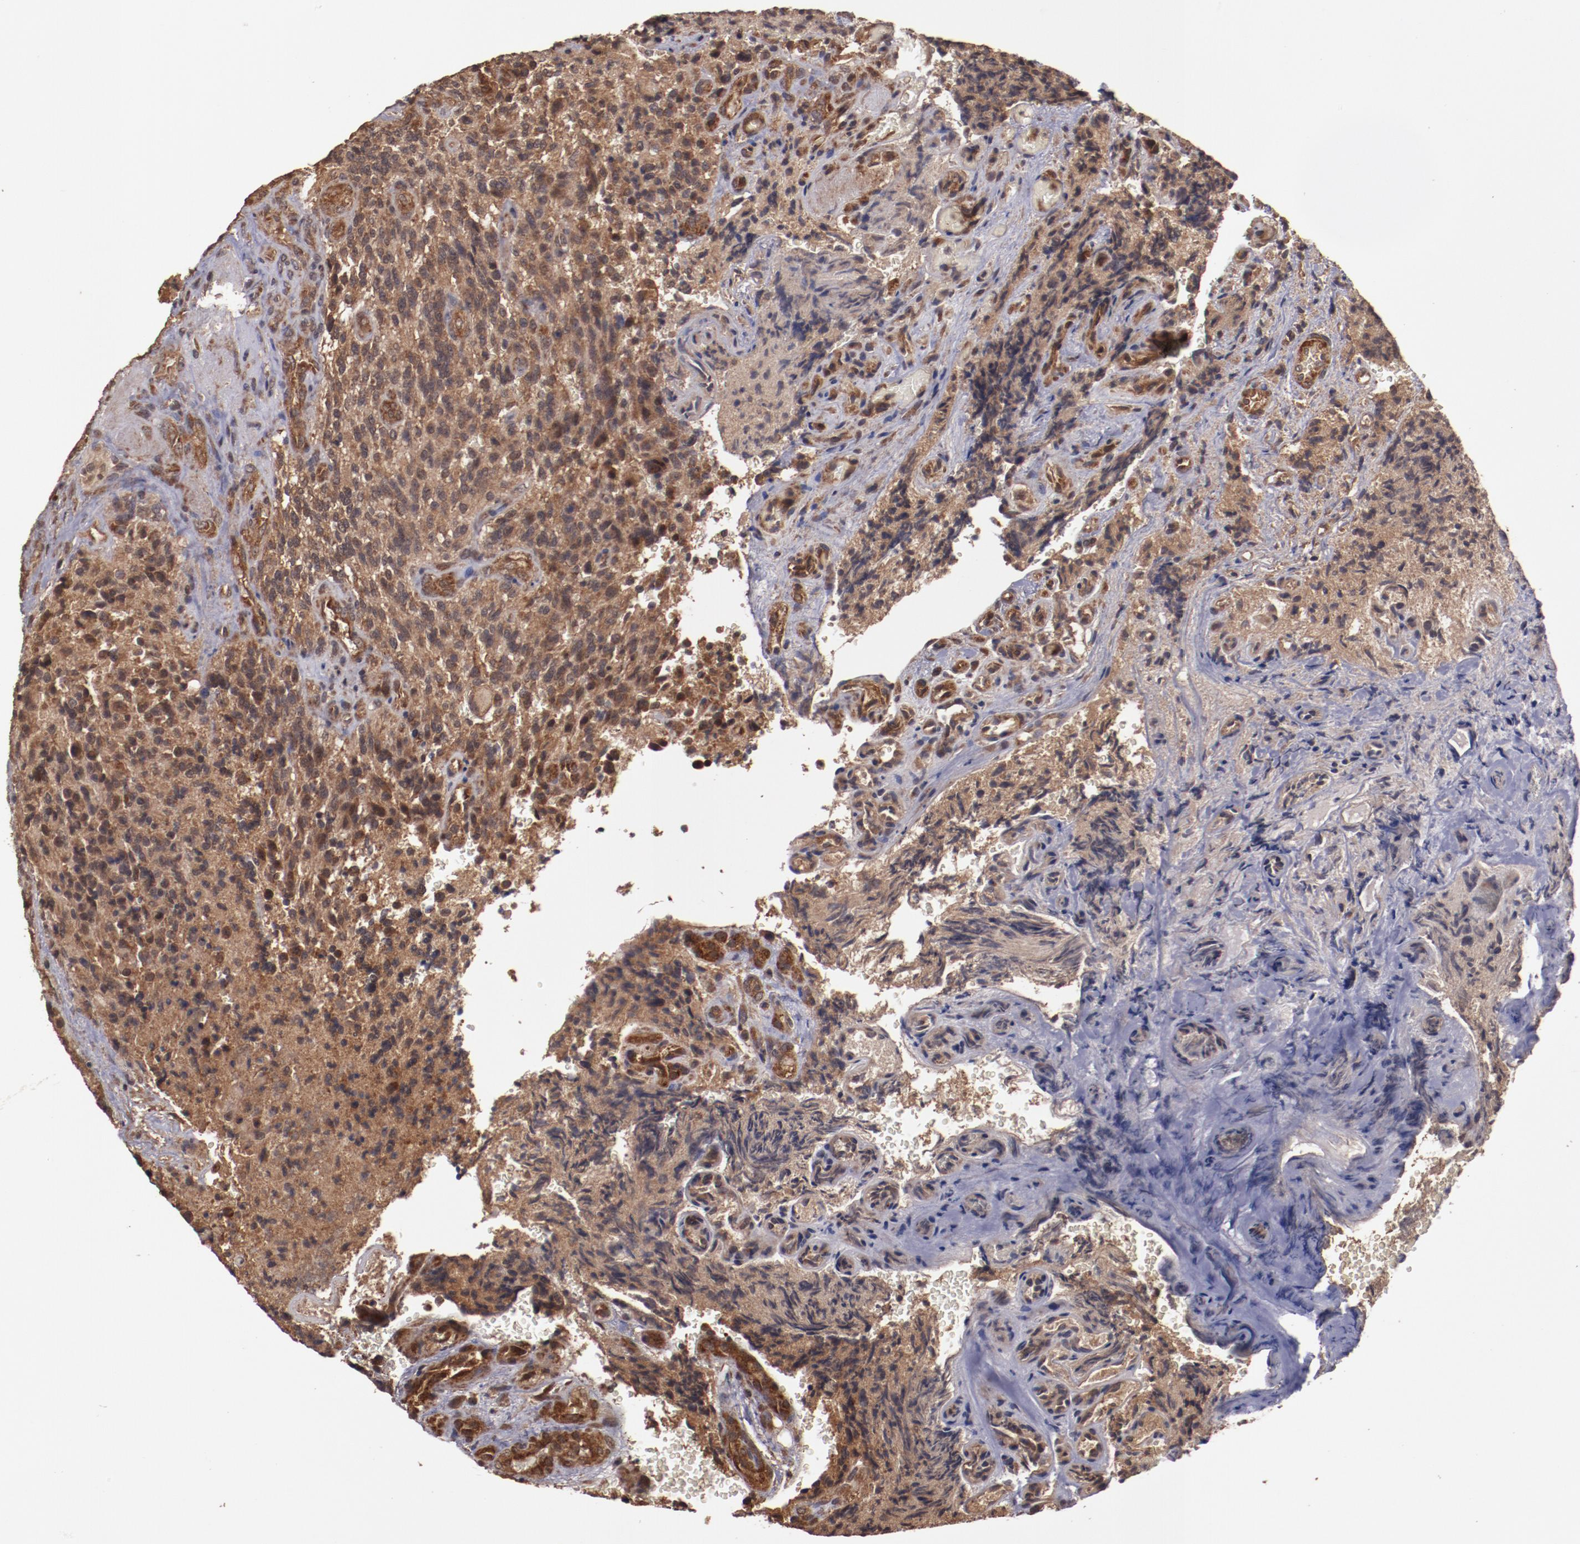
{"staining": {"intensity": "strong", "quantity": ">75%", "location": "cytoplasmic/membranous"}, "tissue": "glioma", "cell_type": "Tumor cells", "image_type": "cancer", "snomed": [{"axis": "morphology", "description": "Normal tissue, NOS"}, {"axis": "morphology", "description": "Glioma, malignant, High grade"}, {"axis": "topography", "description": "Cerebral cortex"}], "caption": "Strong cytoplasmic/membranous positivity for a protein is appreciated in approximately >75% of tumor cells of glioma using immunohistochemistry.", "gene": "TXNDC16", "patient": {"sex": "male", "age": 56}}